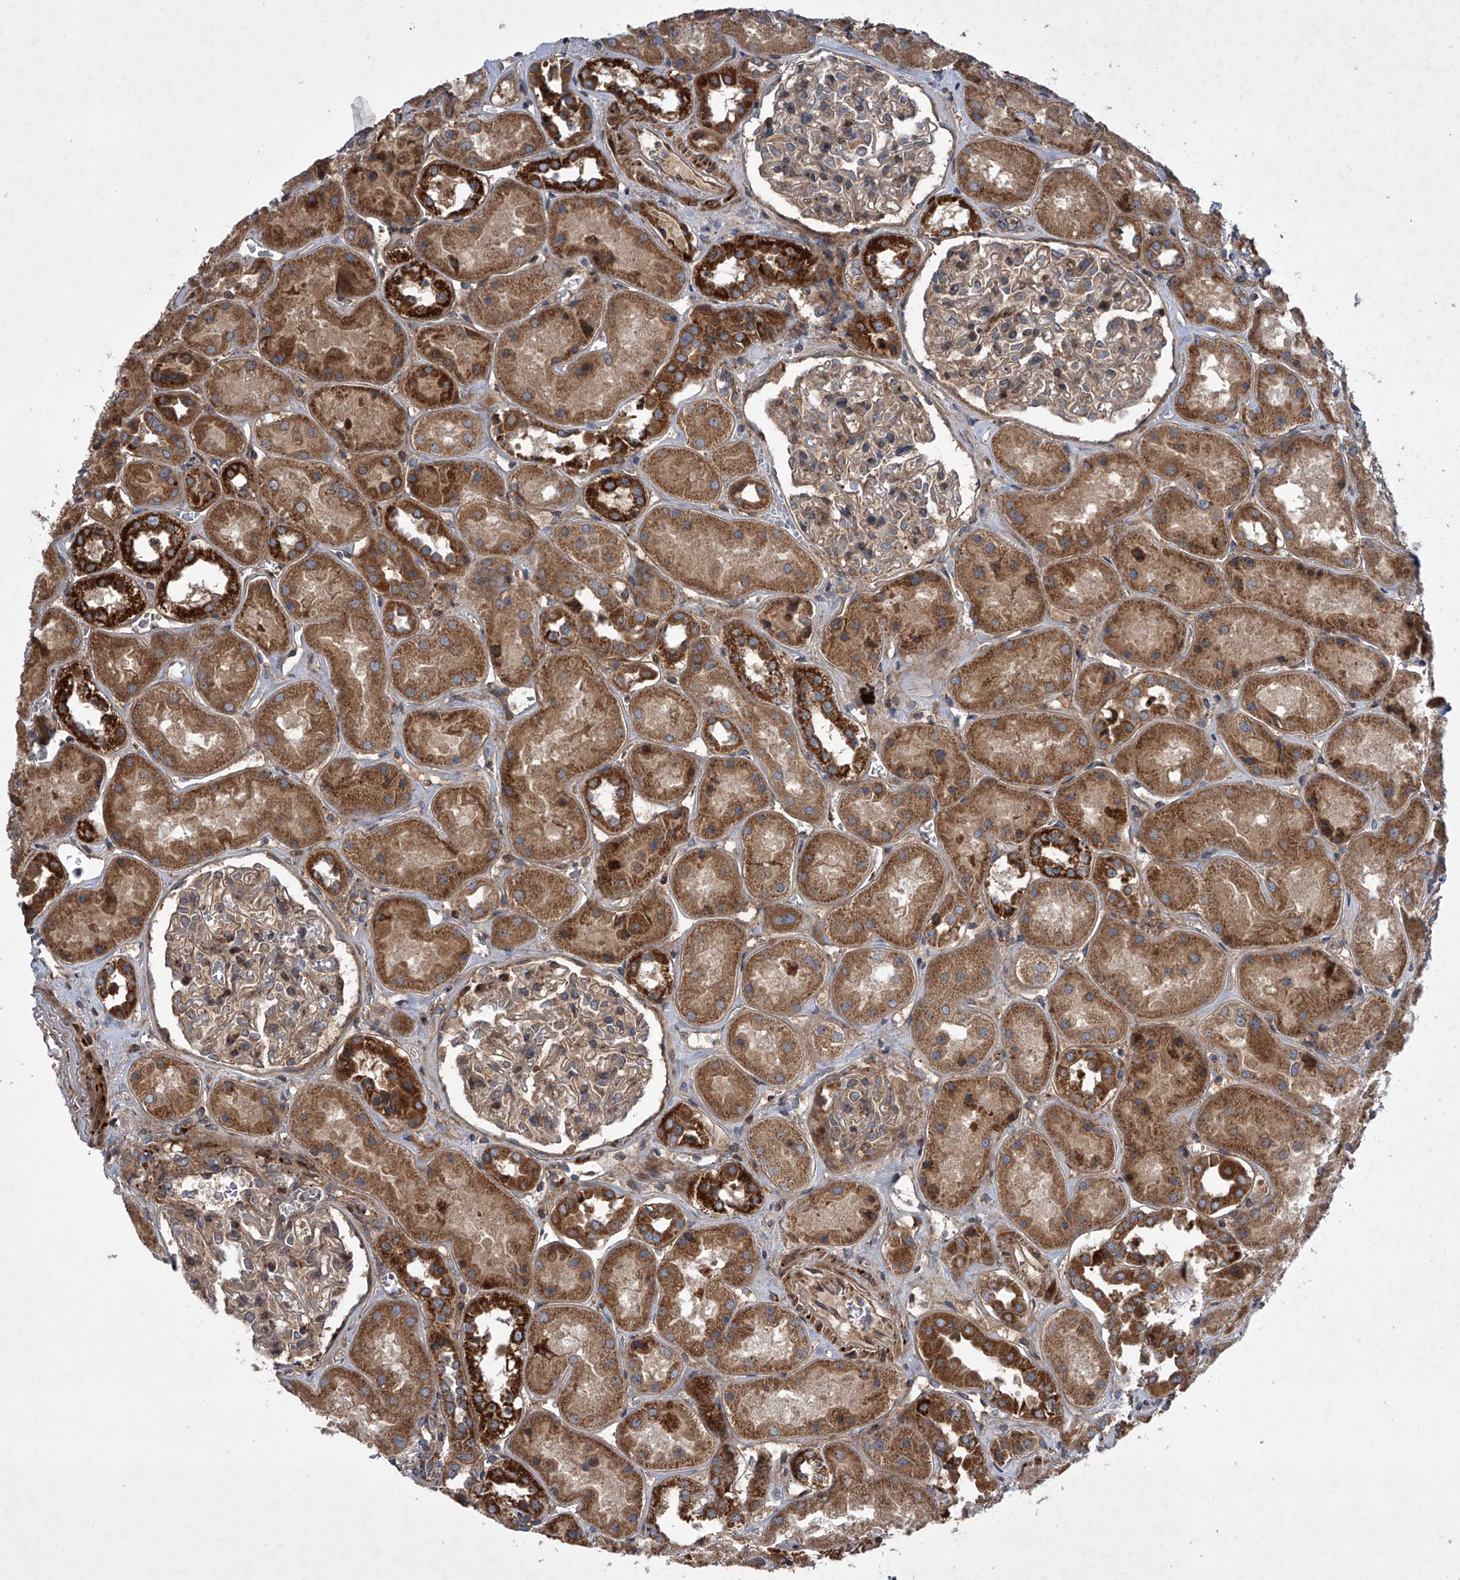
{"staining": {"intensity": "moderate", "quantity": "25%-75%", "location": "cytoplasmic/membranous"}, "tissue": "kidney", "cell_type": "Cells in glomeruli", "image_type": "normal", "snomed": [{"axis": "morphology", "description": "Normal tissue, NOS"}, {"axis": "topography", "description": "Kidney"}], "caption": "Protein staining by immunohistochemistry (IHC) displays moderate cytoplasmic/membranous staining in approximately 25%-75% of cells in glomeruli in normal kidney. The staining is performed using DAB (3,3'-diaminobenzidine) brown chromogen to label protein expression. The nuclei are counter-stained blue using hematoxylin.", "gene": "USP47", "patient": {"sex": "male", "age": 70}}